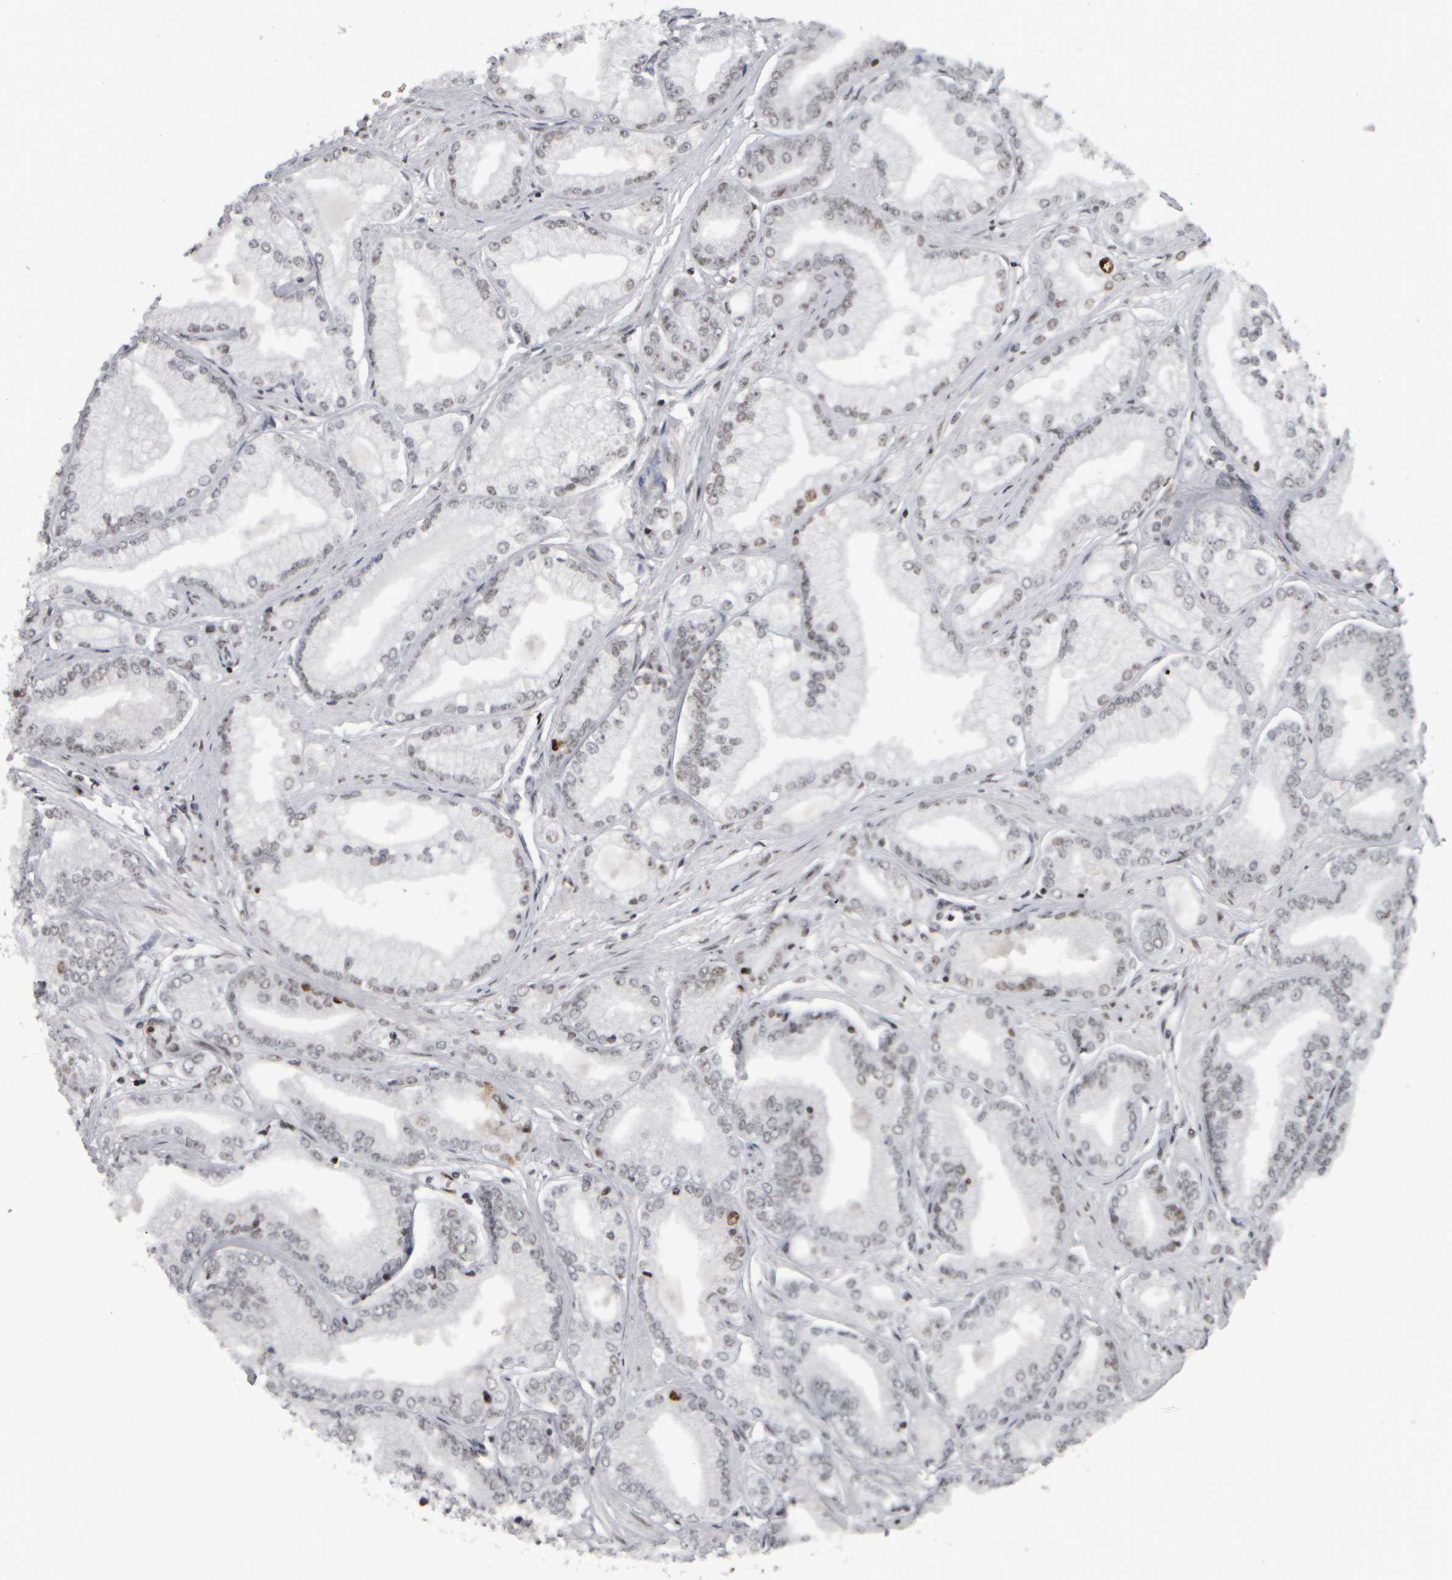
{"staining": {"intensity": "weak", "quantity": "<25%", "location": "nuclear"}, "tissue": "prostate cancer", "cell_type": "Tumor cells", "image_type": "cancer", "snomed": [{"axis": "morphology", "description": "Adenocarcinoma, Low grade"}, {"axis": "topography", "description": "Prostate"}], "caption": "Image shows no protein expression in tumor cells of prostate adenocarcinoma (low-grade) tissue.", "gene": "TOP2B", "patient": {"sex": "male", "age": 52}}